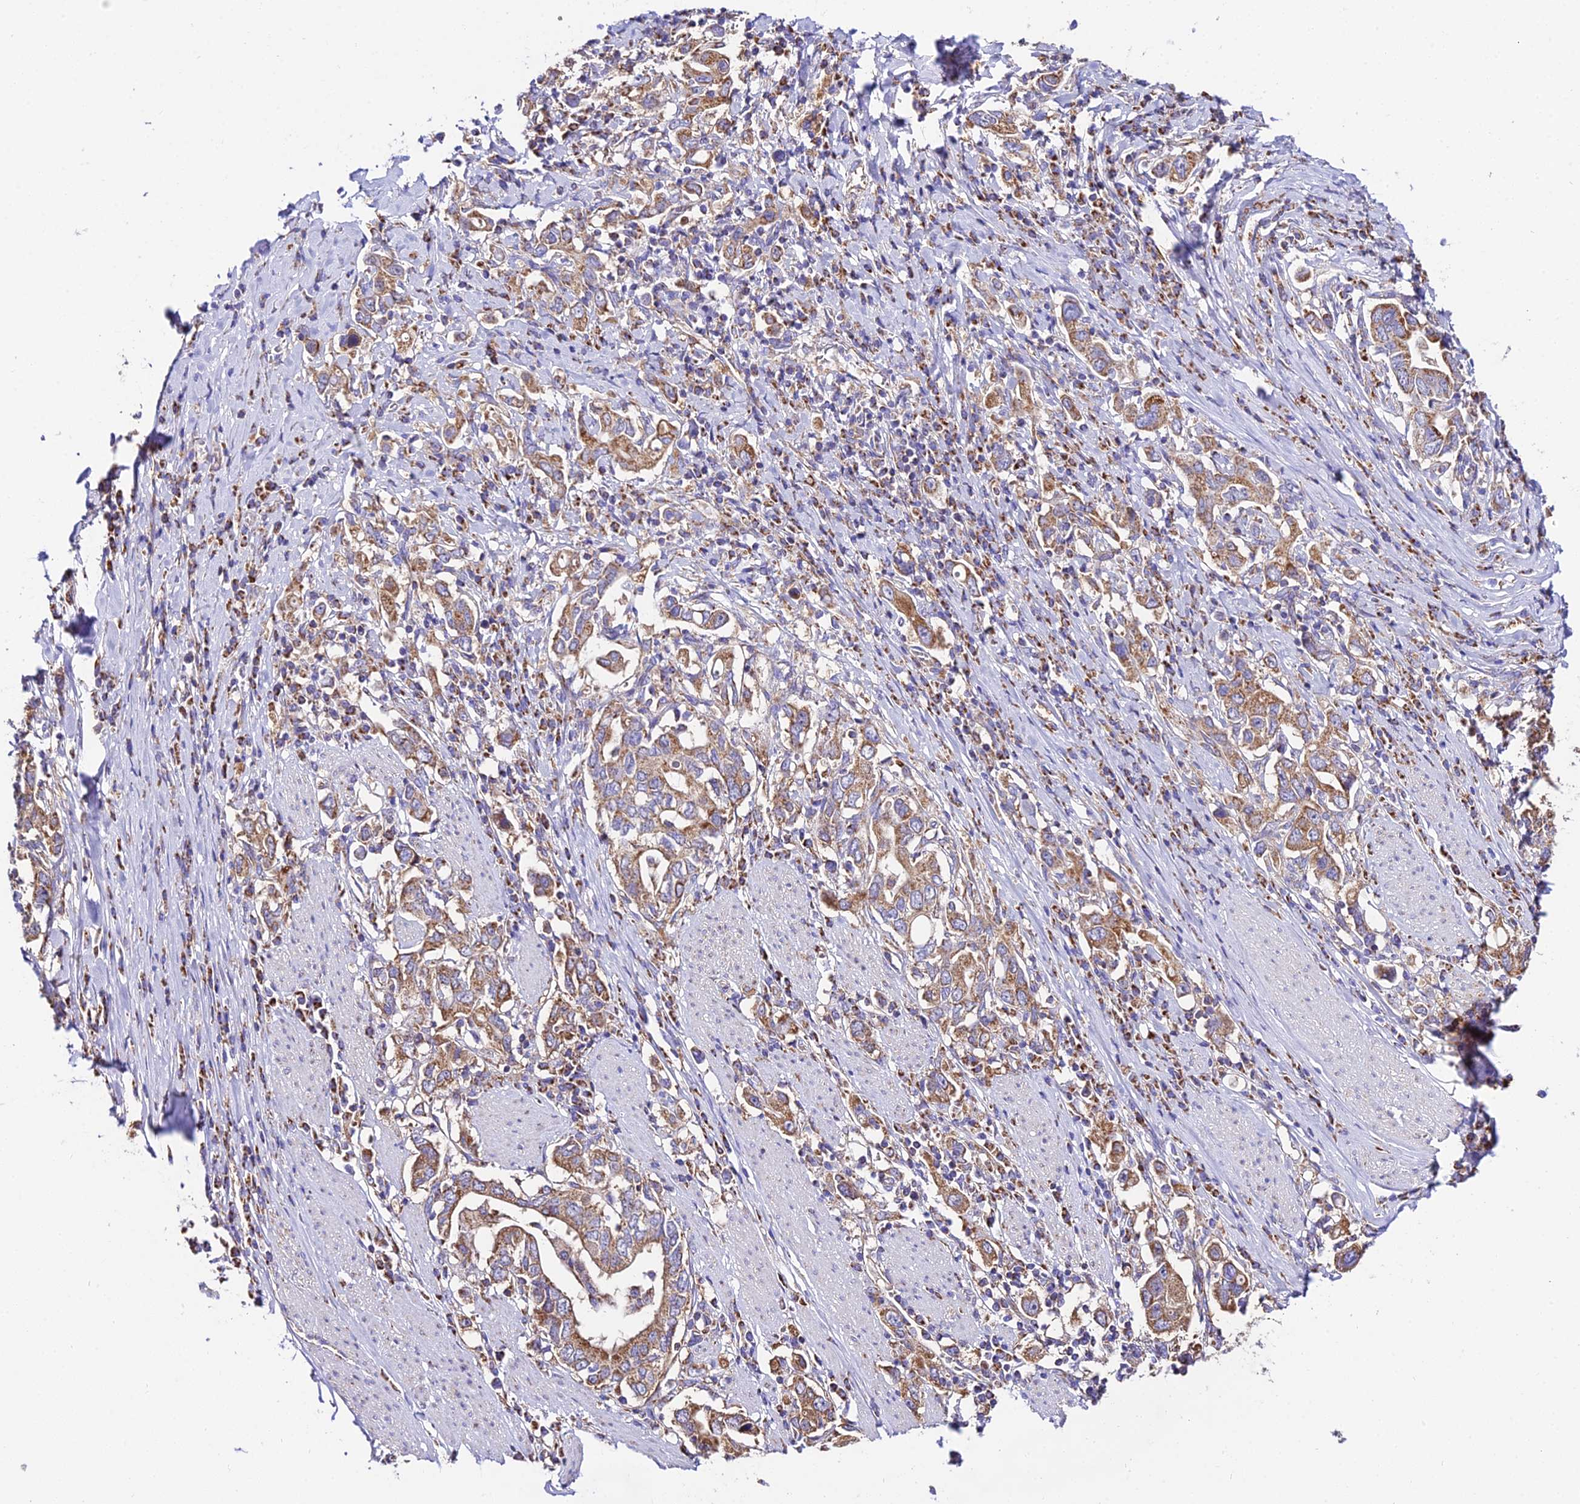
{"staining": {"intensity": "moderate", "quantity": ">75%", "location": "cytoplasmic/membranous"}, "tissue": "stomach cancer", "cell_type": "Tumor cells", "image_type": "cancer", "snomed": [{"axis": "morphology", "description": "Adenocarcinoma, NOS"}, {"axis": "topography", "description": "Stomach, upper"}, {"axis": "topography", "description": "Stomach"}], "caption": "The image displays immunohistochemical staining of stomach cancer. There is moderate cytoplasmic/membranous expression is identified in about >75% of tumor cells.", "gene": "OCIAD1", "patient": {"sex": "male", "age": 62}}